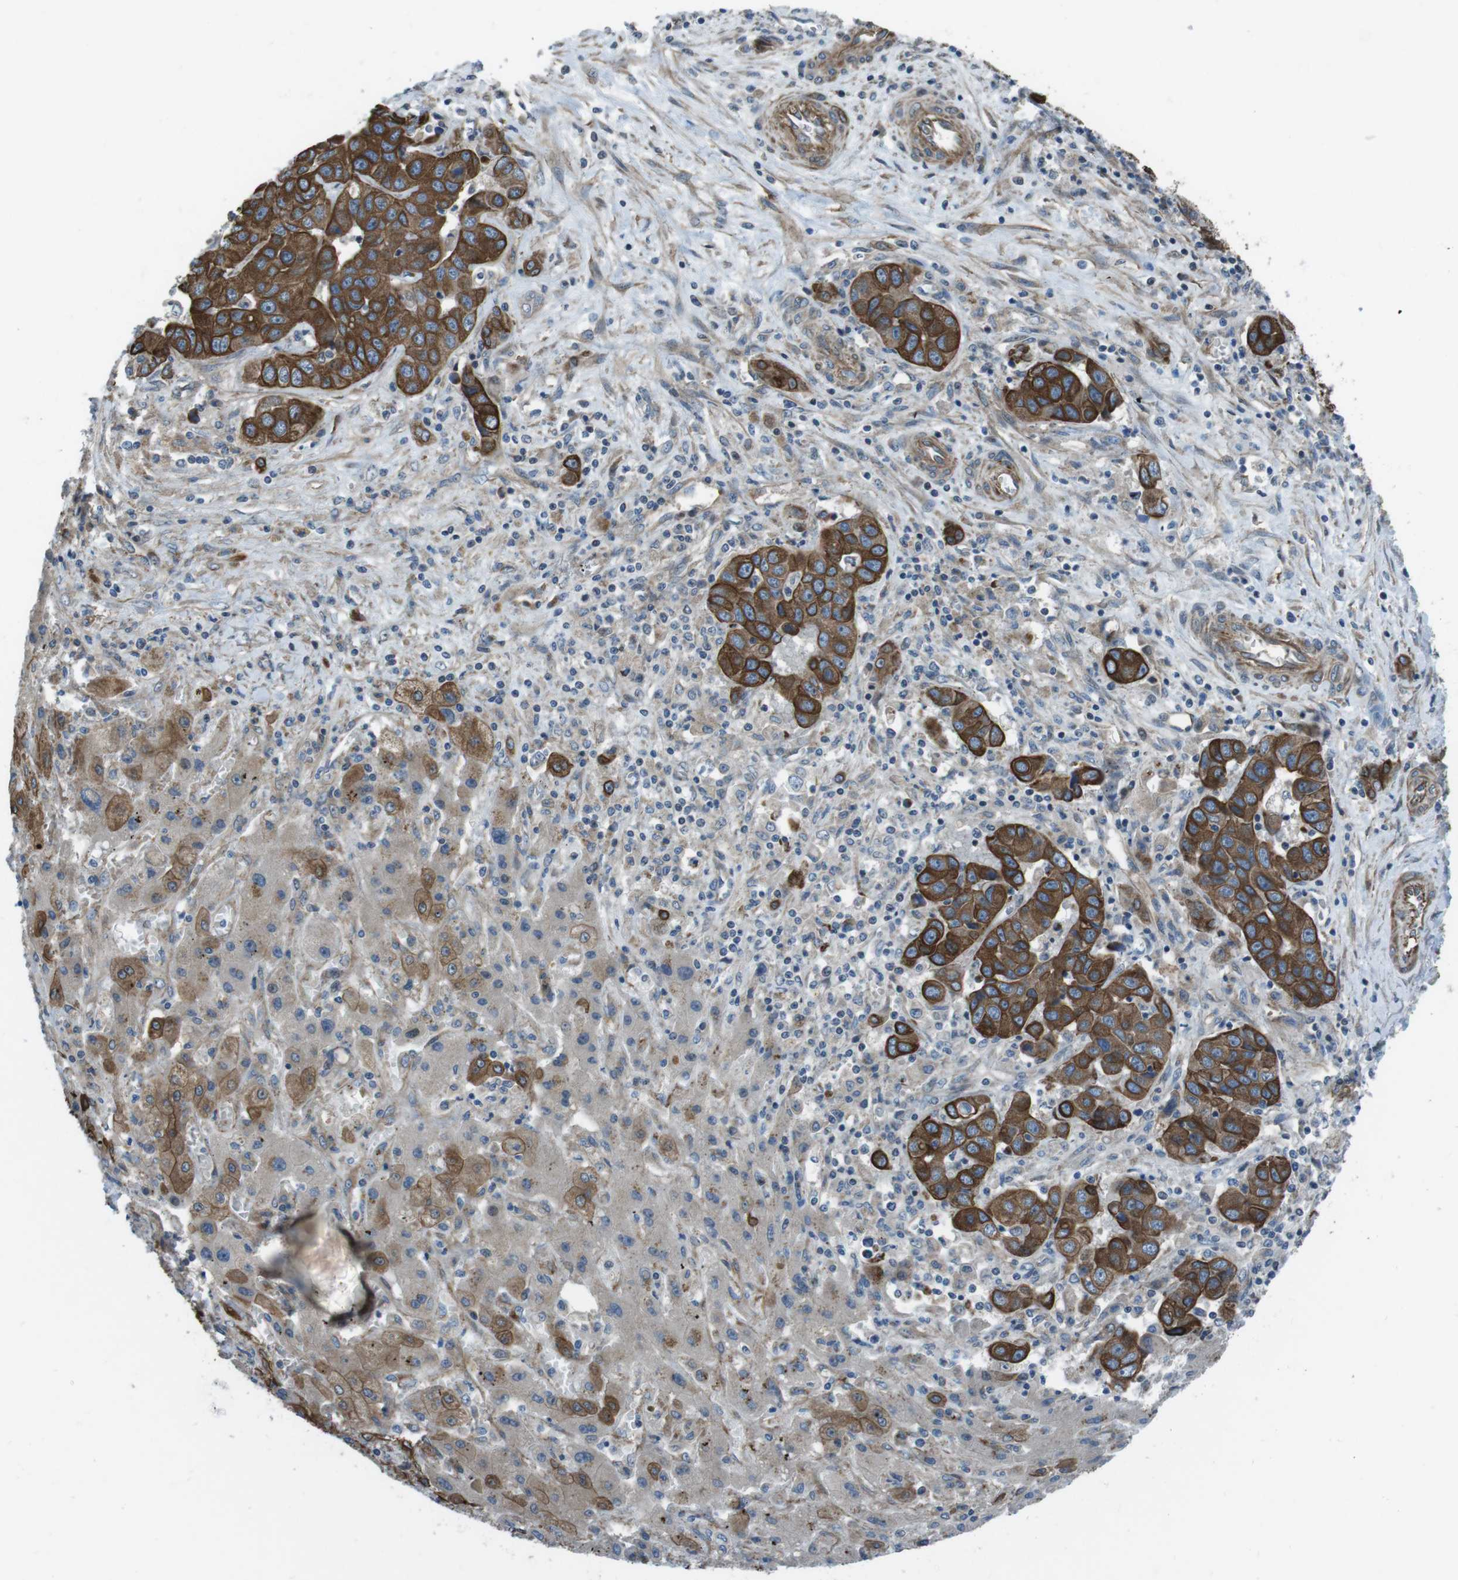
{"staining": {"intensity": "strong", "quantity": ">75%", "location": "cytoplasmic/membranous"}, "tissue": "liver cancer", "cell_type": "Tumor cells", "image_type": "cancer", "snomed": [{"axis": "morphology", "description": "Cholangiocarcinoma"}, {"axis": "topography", "description": "Liver"}], "caption": "Cholangiocarcinoma (liver) stained with a brown dye reveals strong cytoplasmic/membranous positive expression in approximately >75% of tumor cells.", "gene": "FAM174B", "patient": {"sex": "female", "age": 52}}